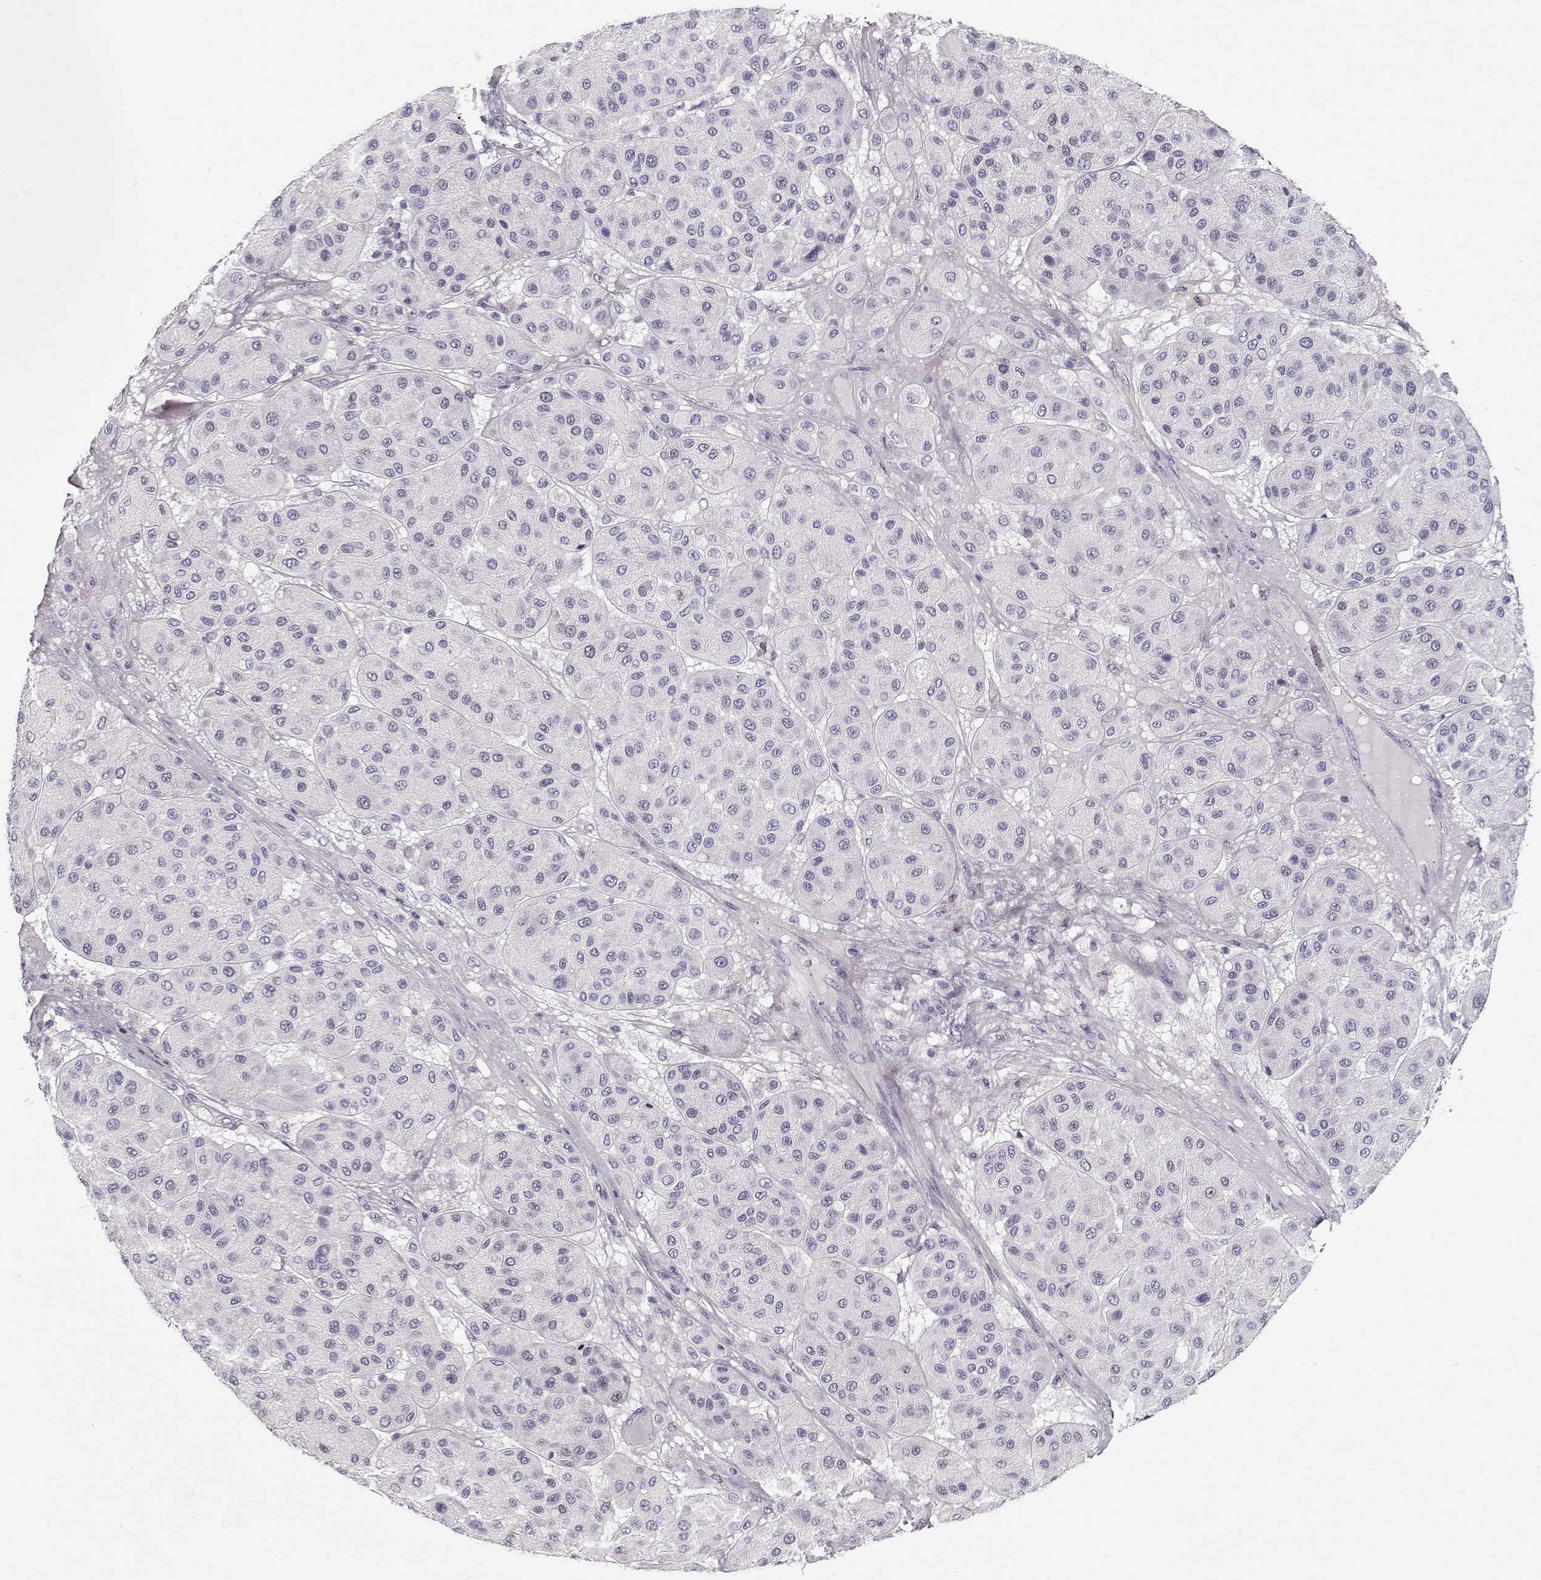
{"staining": {"intensity": "negative", "quantity": "none", "location": "none"}, "tissue": "melanoma", "cell_type": "Tumor cells", "image_type": "cancer", "snomed": [{"axis": "morphology", "description": "Malignant melanoma, Metastatic site"}, {"axis": "topography", "description": "Smooth muscle"}], "caption": "The image shows no significant staining in tumor cells of melanoma.", "gene": "CCDC136", "patient": {"sex": "male", "age": 41}}